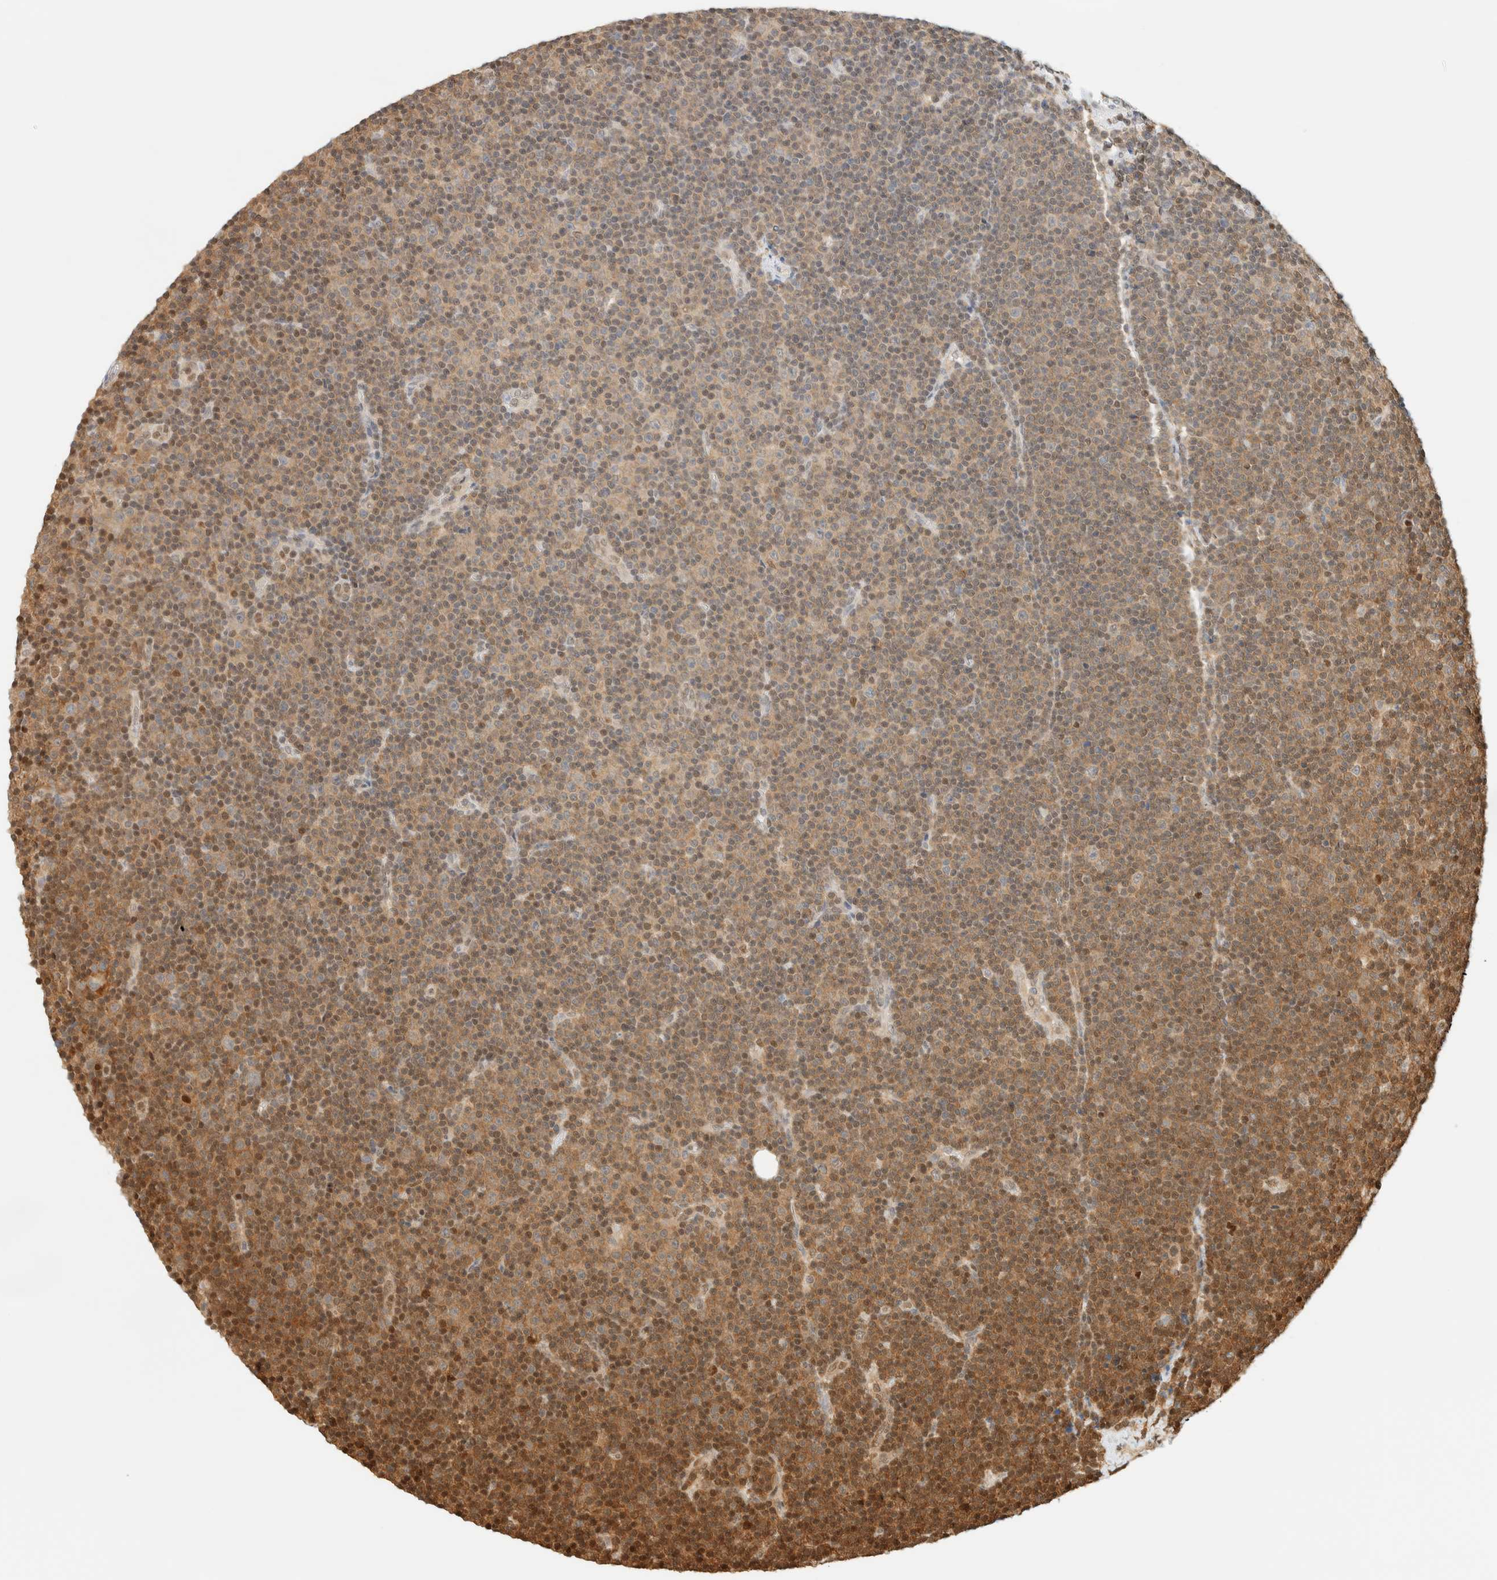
{"staining": {"intensity": "moderate", "quantity": "25%-75%", "location": "cytoplasmic/membranous,nuclear"}, "tissue": "lymphoma", "cell_type": "Tumor cells", "image_type": "cancer", "snomed": [{"axis": "morphology", "description": "Malignant lymphoma, non-Hodgkin's type, Low grade"}, {"axis": "topography", "description": "Lymph node"}], "caption": "Tumor cells display moderate cytoplasmic/membranous and nuclear positivity in approximately 25%-75% of cells in lymphoma. Using DAB (3,3'-diaminobenzidine) (brown) and hematoxylin (blue) stains, captured at high magnification using brightfield microscopy.", "gene": "ZBTB37", "patient": {"sex": "female", "age": 67}}